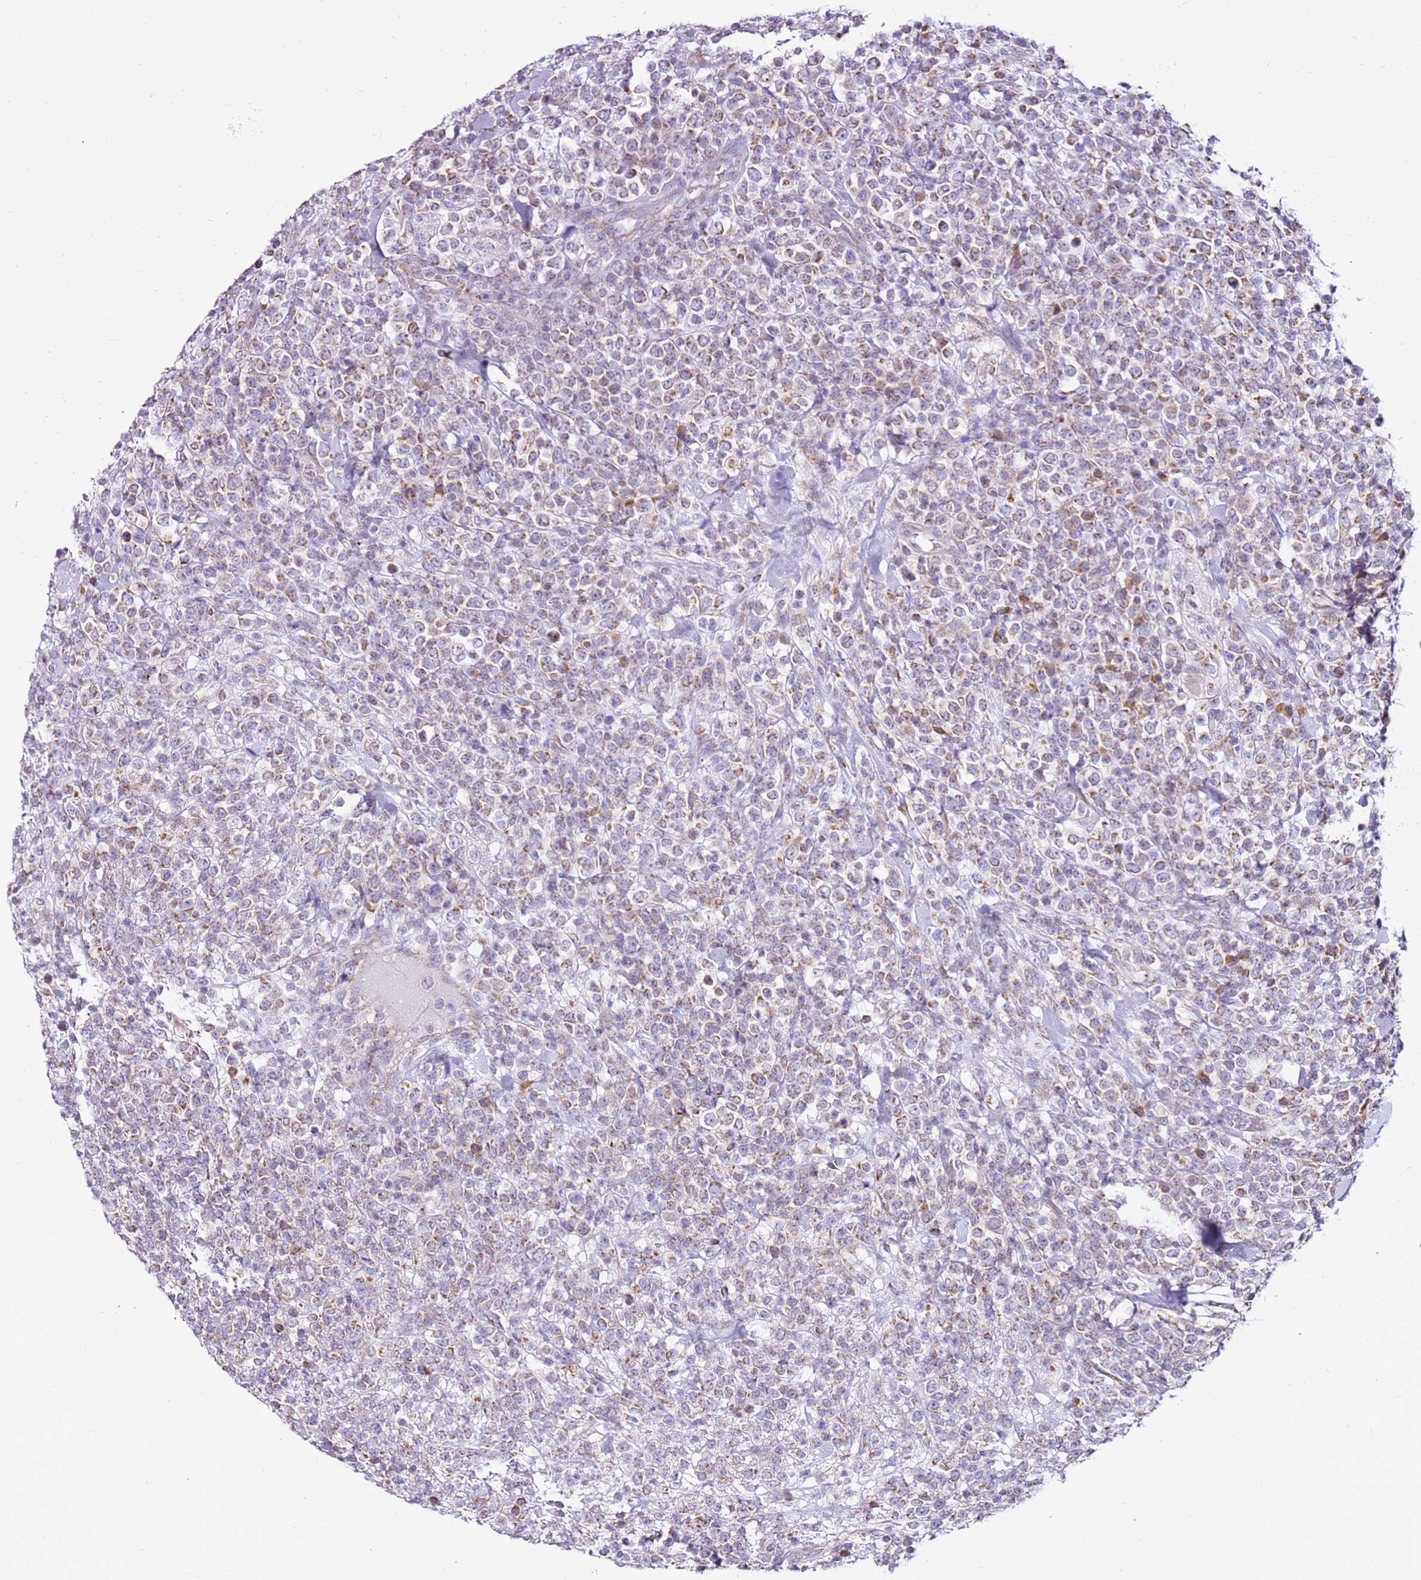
{"staining": {"intensity": "weak", "quantity": "25%-75%", "location": "cytoplasmic/membranous"}, "tissue": "lymphoma", "cell_type": "Tumor cells", "image_type": "cancer", "snomed": [{"axis": "morphology", "description": "Malignant lymphoma, non-Hodgkin's type, High grade"}, {"axis": "topography", "description": "Colon"}], "caption": "Malignant lymphoma, non-Hodgkin's type (high-grade) stained with a protein marker demonstrates weak staining in tumor cells.", "gene": "MRPL36", "patient": {"sex": "female", "age": 53}}